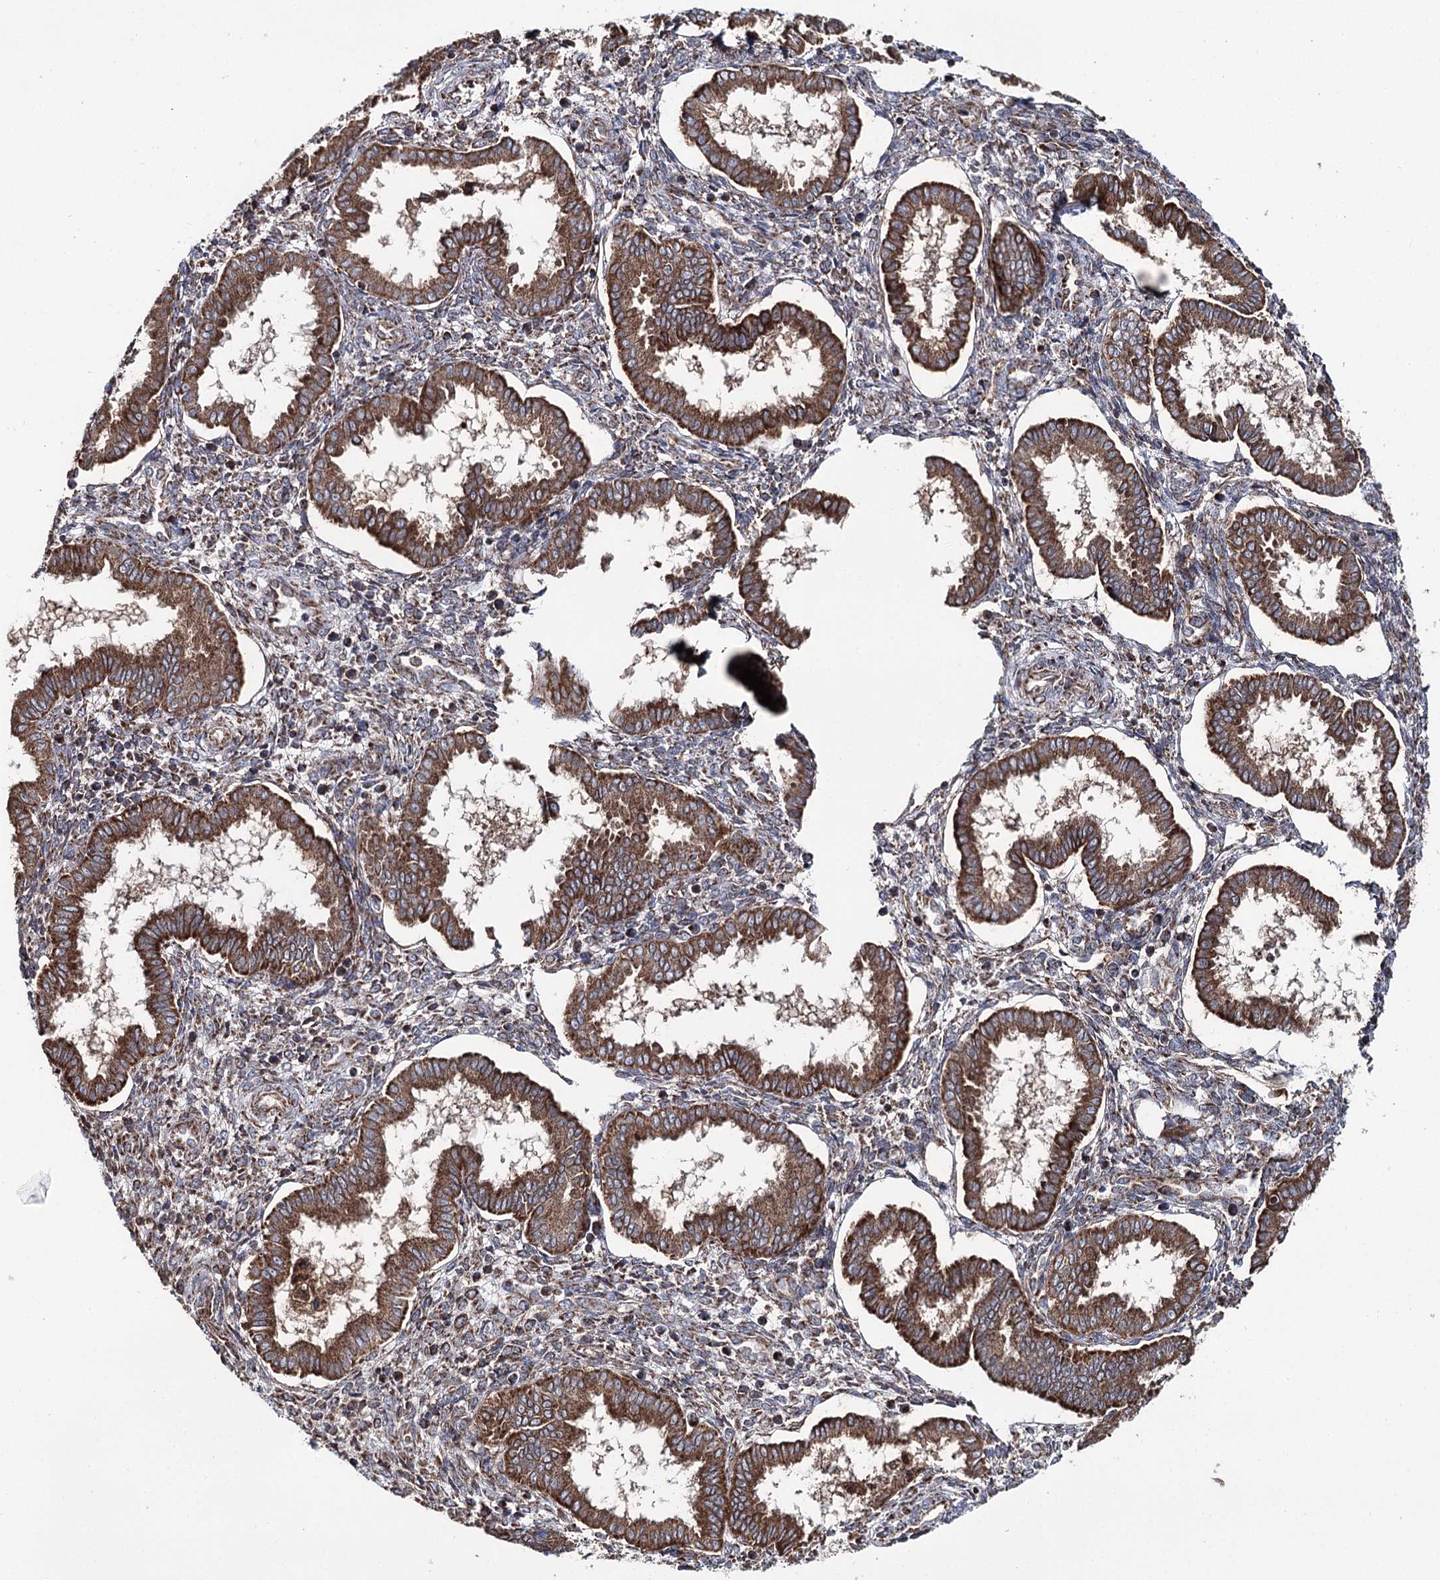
{"staining": {"intensity": "moderate", "quantity": "<25%", "location": "cytoplasmic/membranous"}, "tissue": "endometrium", "cell_type": "Cells in endometrial stroma", "image_type": "normal", "snomed": [{"axis": "morphology", "description": "Normal tissue, NOS"}, {"axis": "topography", "description": "Endometrium"}], "caption": "This is a histology image of IHC staining of normal endometrium, which shows moderate positivity in the cytoplasmic/membranous of cells in endometrial stroma.", "gene": "MSANTD2", "patient": {"sex": "female", "age": 24}}